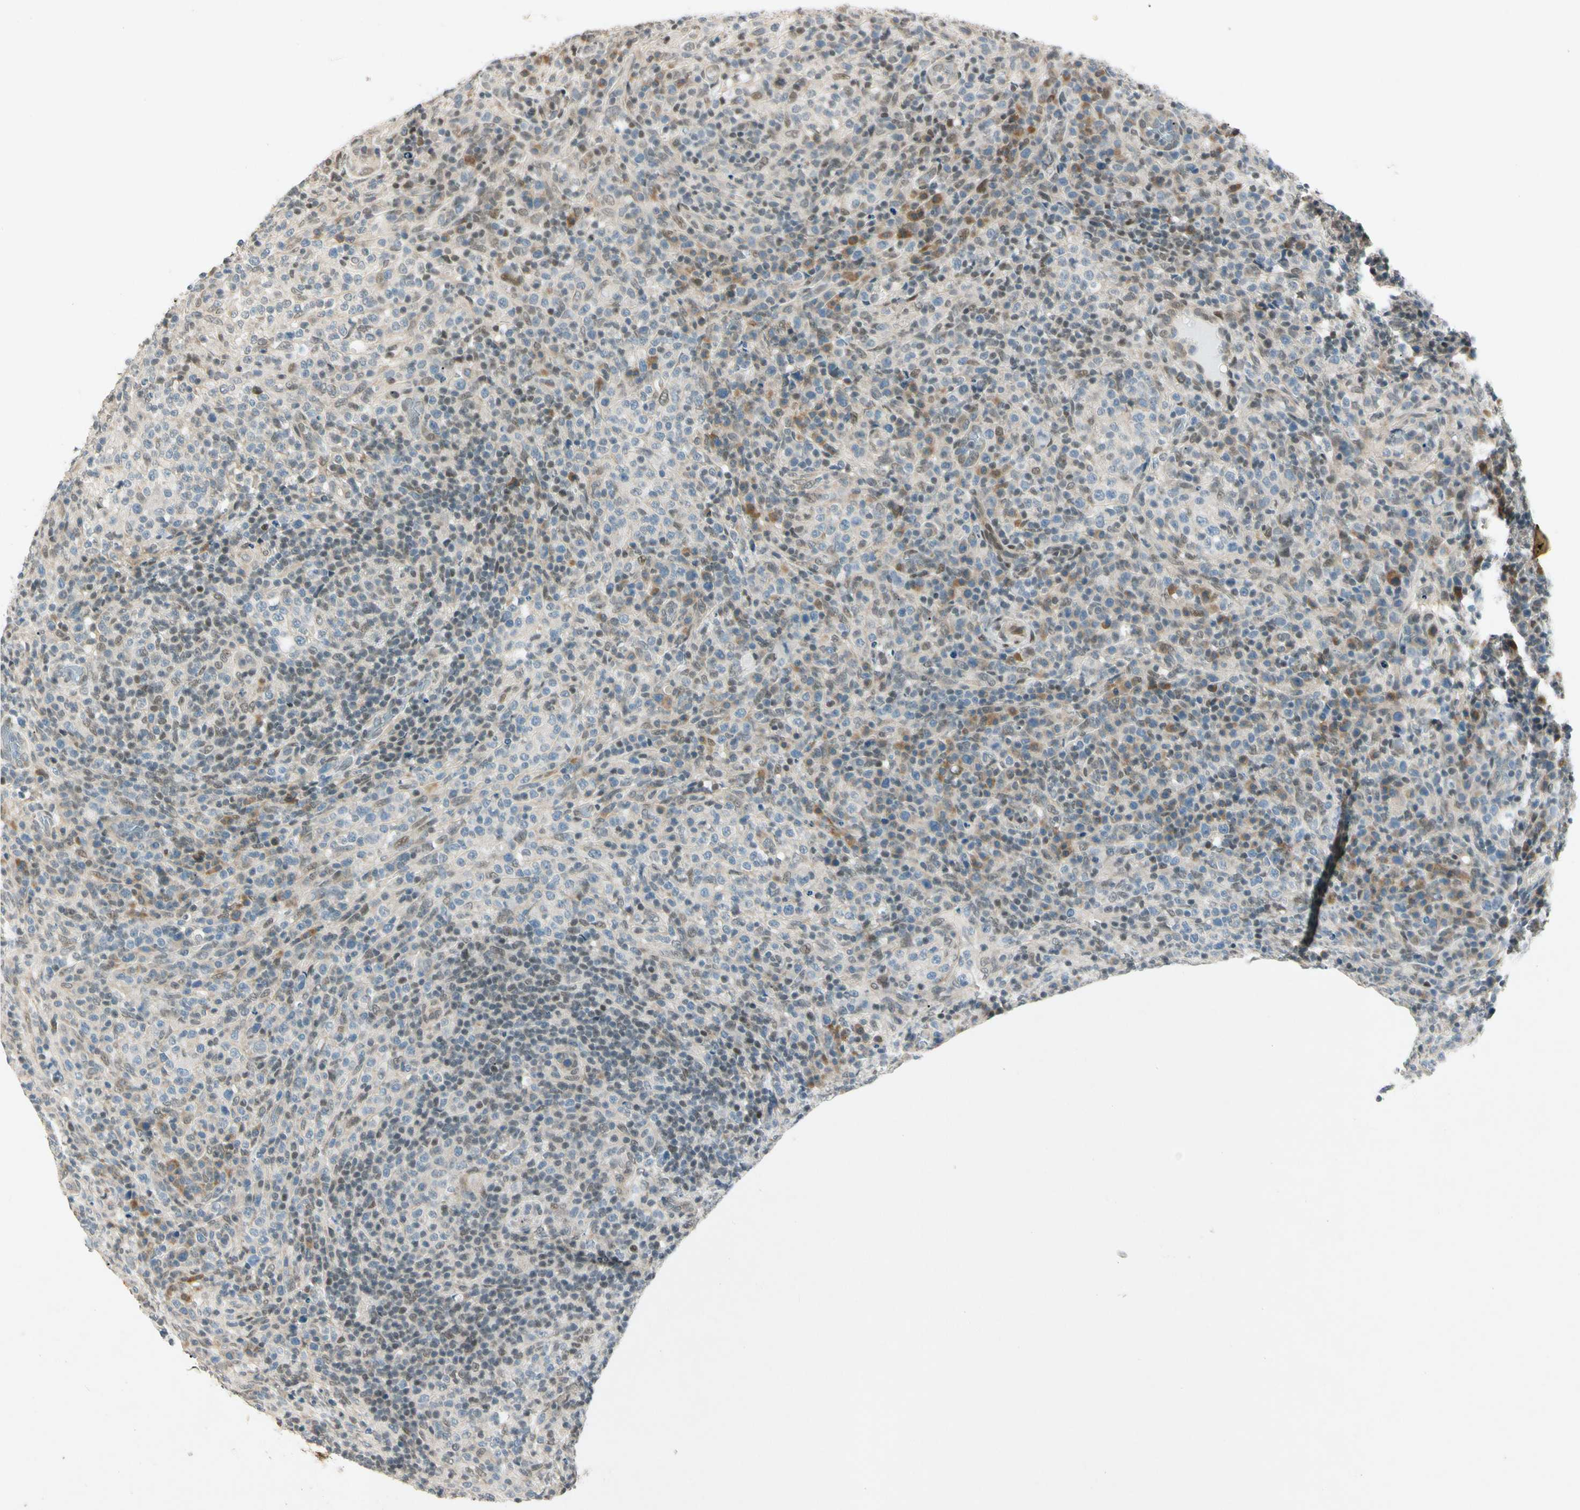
{"staining": {"intensity": "moderate", "quantity": "<25%", "location": "cytoplasmic/membranous"}, "tissue": "lymphoma", "cell_type": "Tumor cells", "image_type": "cancer", "snomed": [{"axis": "morphology", "description": "Malignant lymphoma, non-Hodgkin's type, High grade"}, {"axis": "topography", "description": "Lymph node"}], "caption": "Immunohistochemical staining of high-grade malignant lymphoma, non-Hodgkin's type displays low levels of moderate cytoplasmic/membranous protein staining in approximately <25% of tumor cells. (brown staining indicates protein expression, while blue staining denotes nuclei).", "gene": "ZBTB4", "patient": {"sex": "female", "age": 76}}